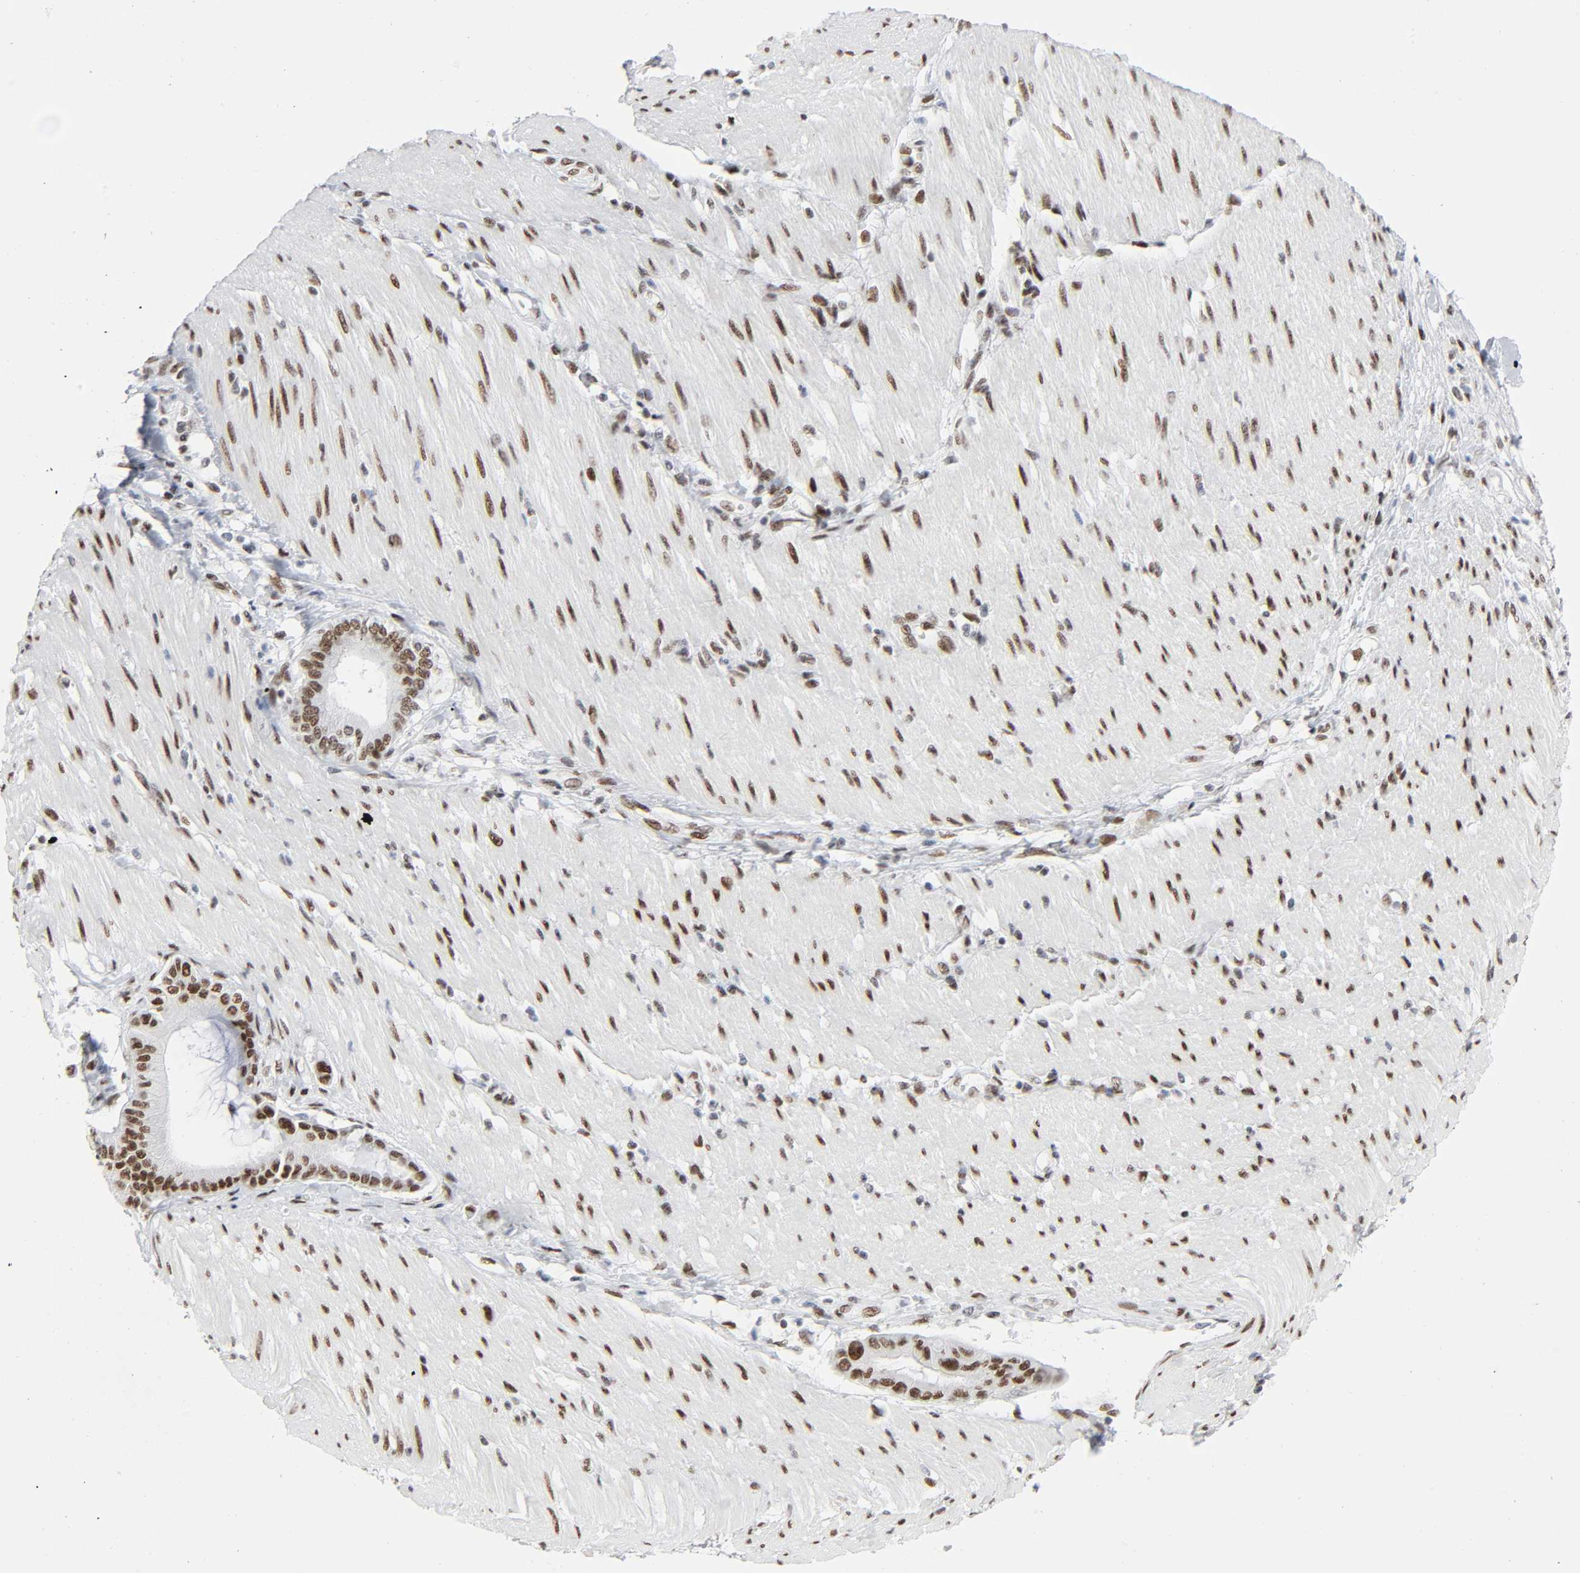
{"staining": {"intensity": "moderate", "quantity": ">75%", "location": "nuclear"}, "tissue": "pancreatic cancer", "cell_type": "Tumor cells", "image_type": "cancer", "snomed": [{"axis": "morphology", "description": "Adenocarcinoma, NOS"}, {"axis": "morphology", "description": "Adenocarcinoma, metastatic, NOS"}, {"axis": "topography", "description": "Lymph node"}, {"axis": "topography", "description": "Pancreas"}, {"axis": "topography", "description": "Duodenum"}], "caption": "Immunohistochemical staining of human pancreatic adenocarcinoma displays medium levels of moderate nuclear staining in approximately >75% of tumor cells.", "gene": "HSF1", "patient": {"sex": "female", "age": 64}}